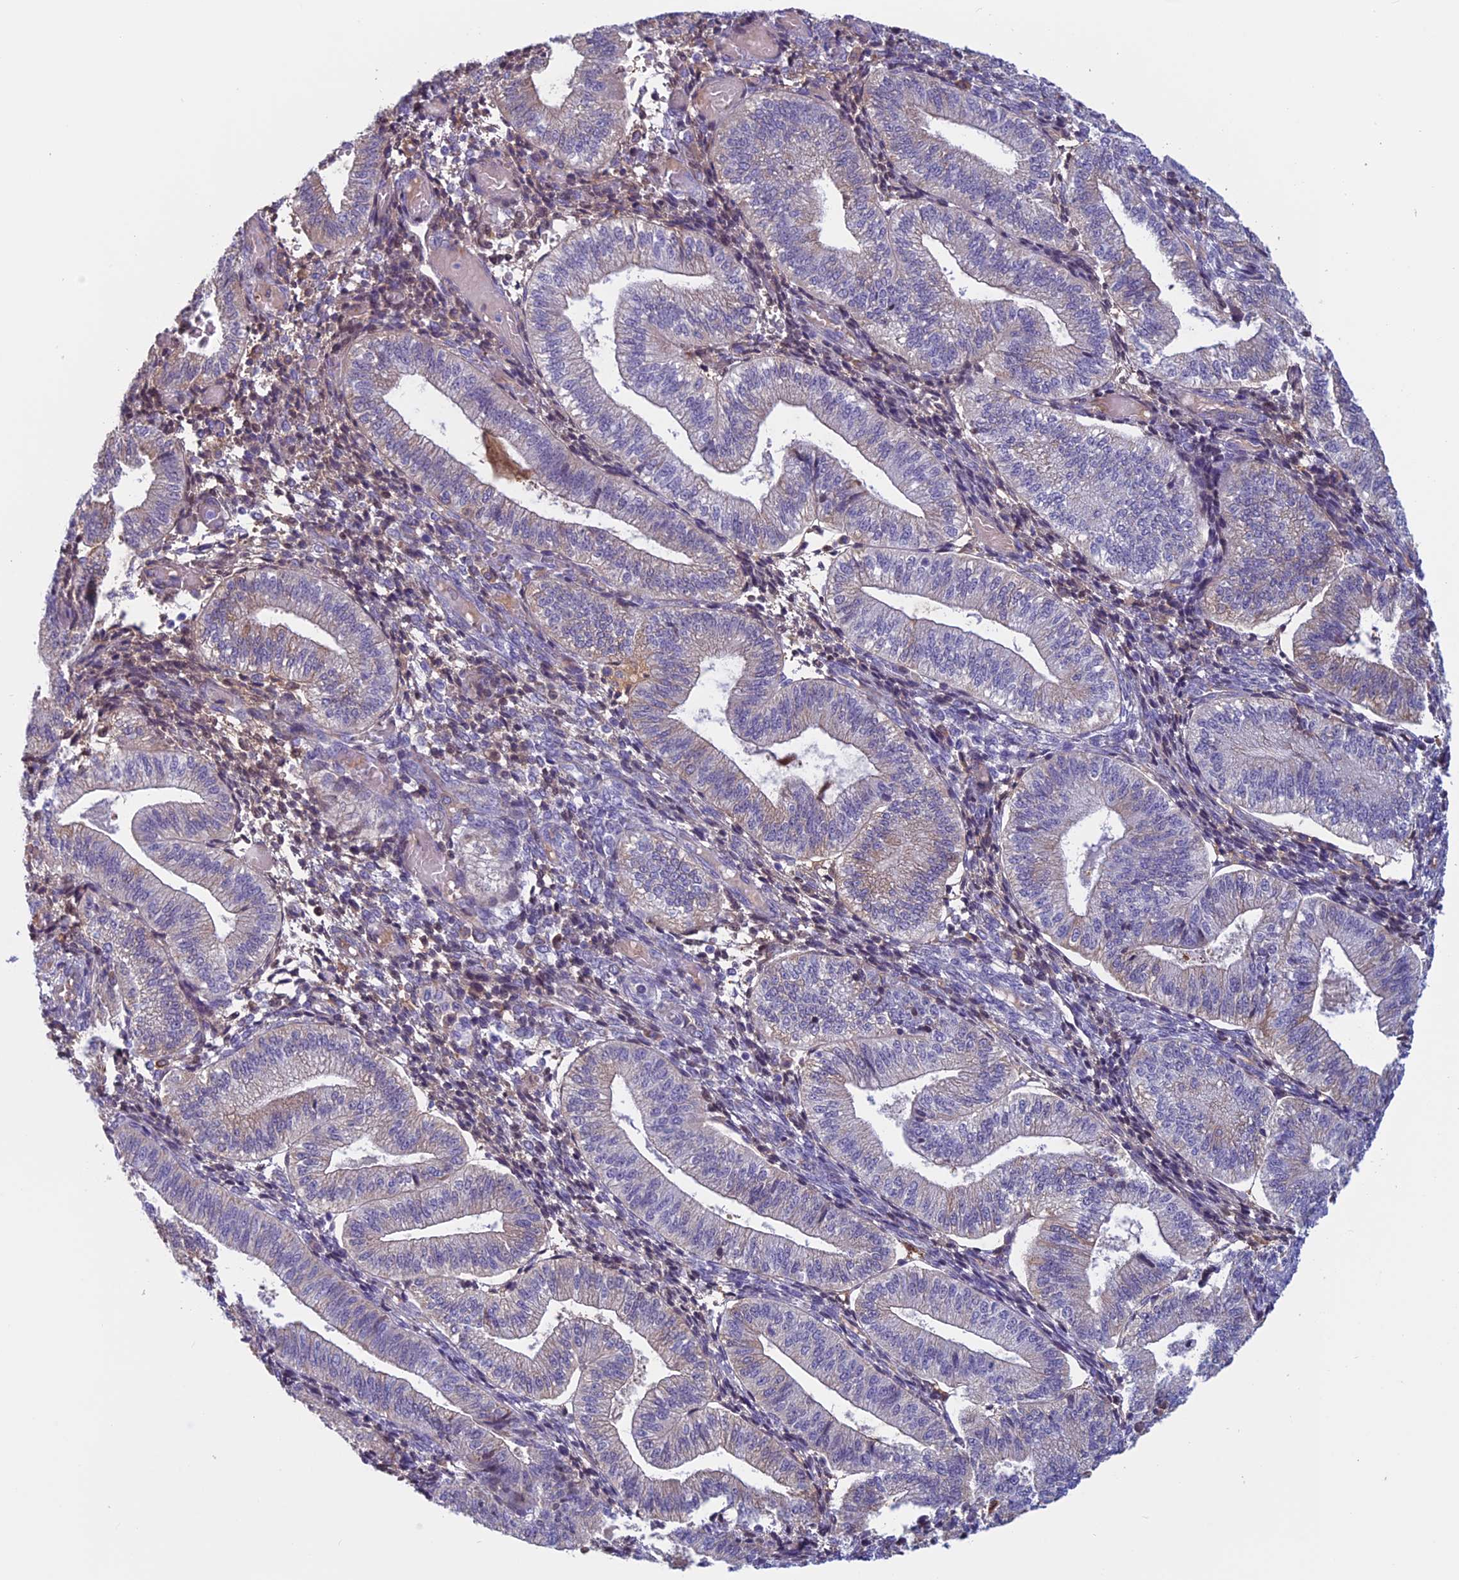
{"staining": {"intensity": "negative", "quantity": "none", "location": "none"}, "tissue": "endometrium", "cell_type": "Cells in endometrial stroma", "image_type": "normal", "snomed": [{"axis": "morphology", "description": "Normal tissue, NOS"}, {"axis": "topography", "description": "Endometrium"}], "caption": "A high-resolution photomicrograph shows immunohistochemistry staining of unremarkable endometrium, which reveals no significant expression in cells in endometrial stroma. (DAB (3,3'-diaminobenzidine) immunohistochemistry (IHC) with hematoxylin counter stain).", "gene": "ANGPTL2", "patient": {"sex": "female", "age": 34}}